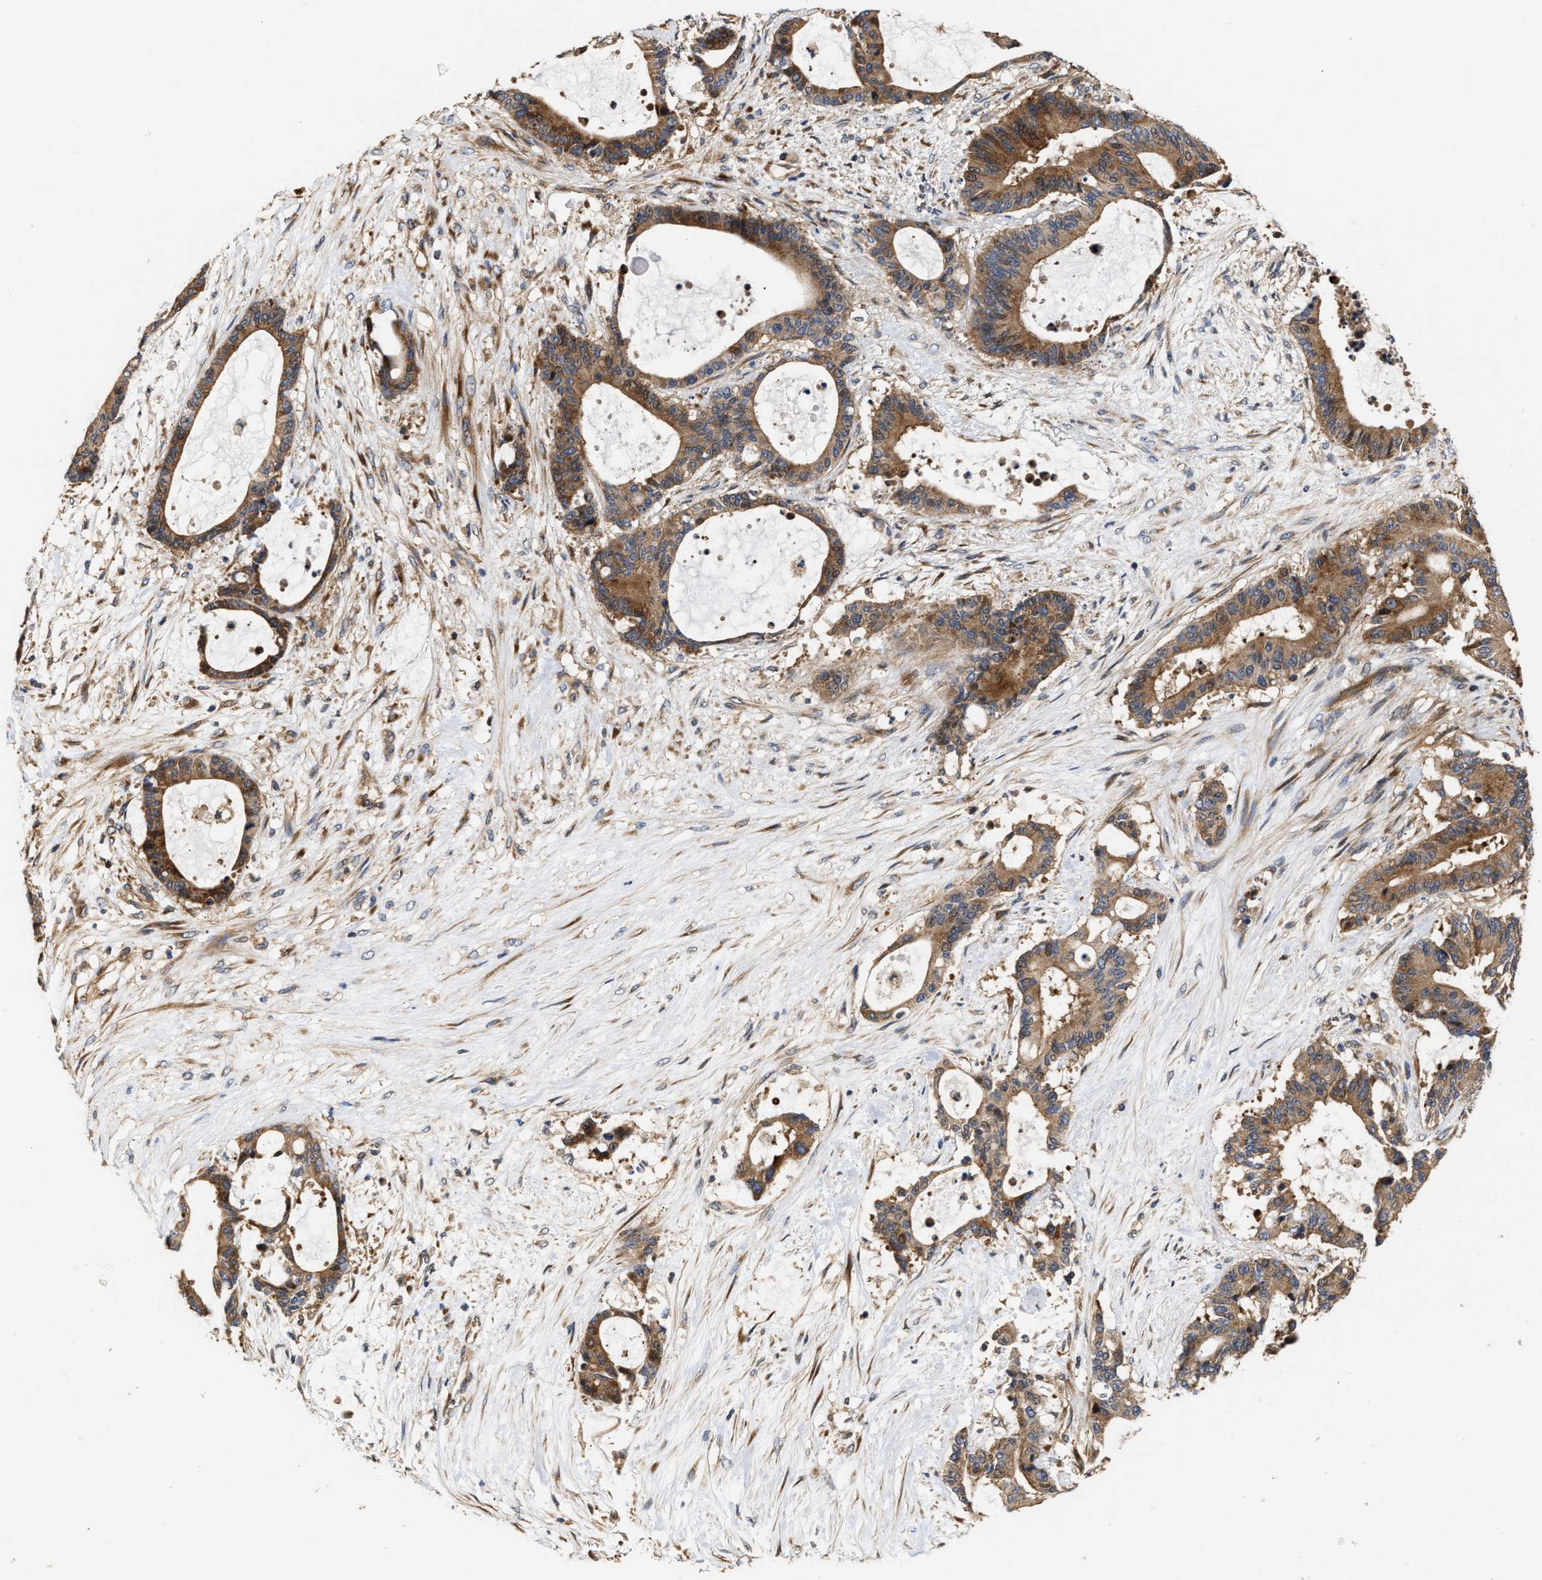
{"staining": {"intensity": "moderate", "quantity": ">75%", "location": "cytoplasmic/membranous"}, "tissue": "liver cancer", "cell_type": "Tumor cells", "image_type": "cancer", "snomed": [{"axis": "morphology", "description": "Cholangiocarcinoma"}, {"axis": "topography", "description": "Liver"}], "caption": "Moderate cytoplasmic/membranous protein positivity is appreciated in approximately >75% of tumor cells in cholangiocarcinoma (liver). (brown staining indicates protein expression, while blue staining denotes nuclei).", "gene": "CLIP2", "patient": {"sex": "female", "age": 73}}